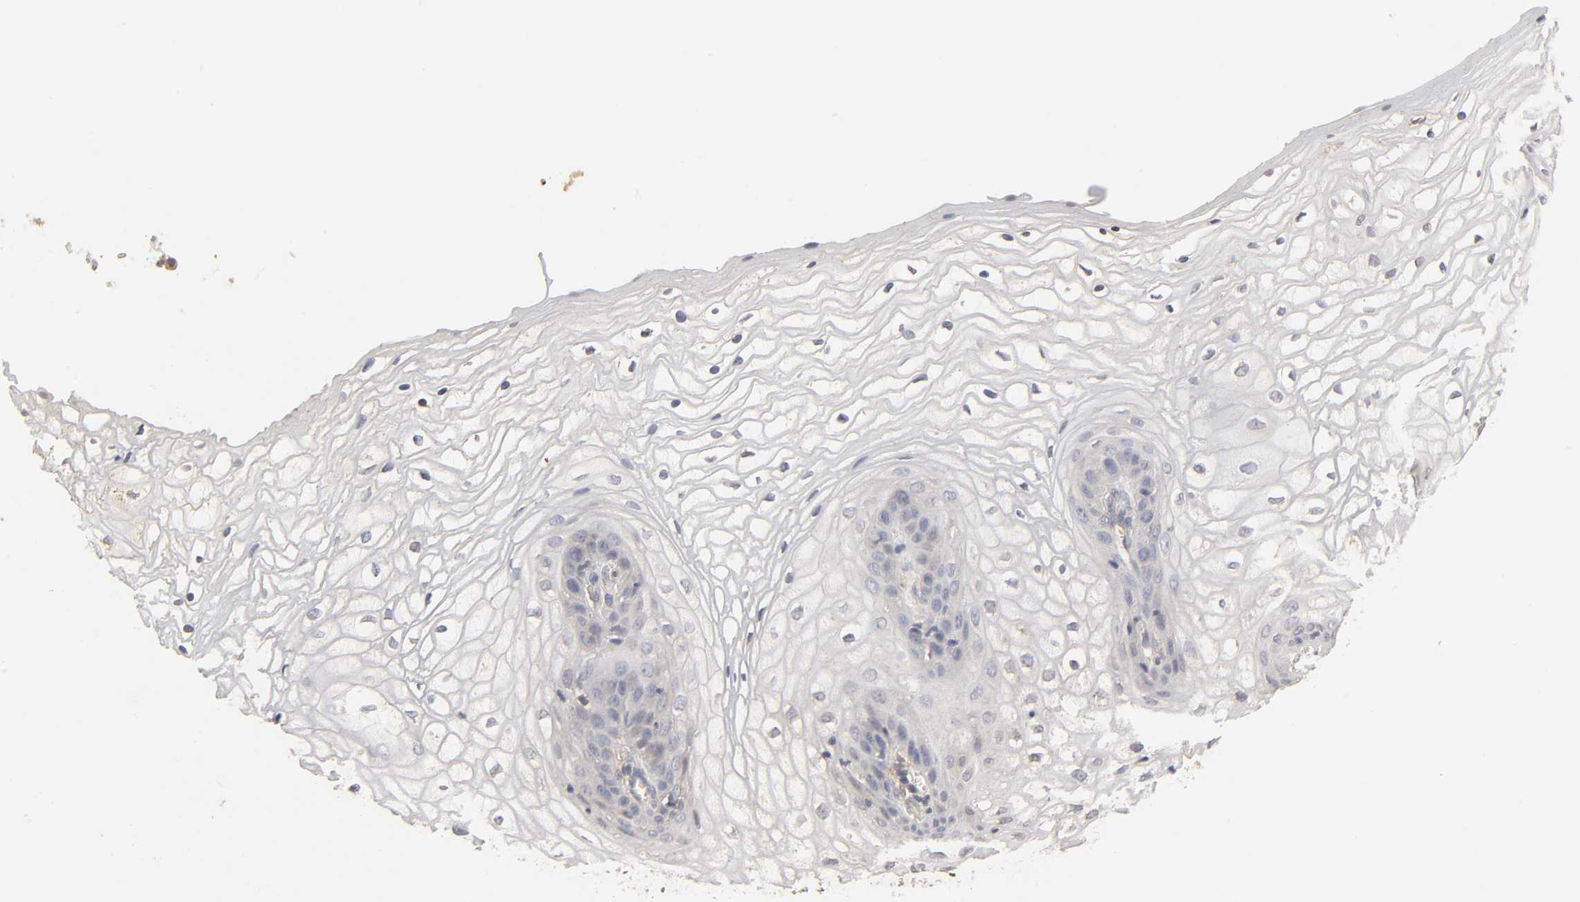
{"staining": {"intensity": "weak", "quantity": "<25%", "location": "cytoplasmic/membranous"}, "tissue": "vagina", "cell_type": "Squamous epithelial cells", "image_type": "normal", "snomed": [{"axis": "morphology", "description": "Normal tissue, NOS"}, {"axis": "topography", "description": "Vagina"}], "caption": "IHC micrograph of unremarkable vagina stained for a protein (brown), which reveals no expression in squamous epithelial cells.", "gene": "EIF4G2", "patient": {"sex": "female", "age": 34}}